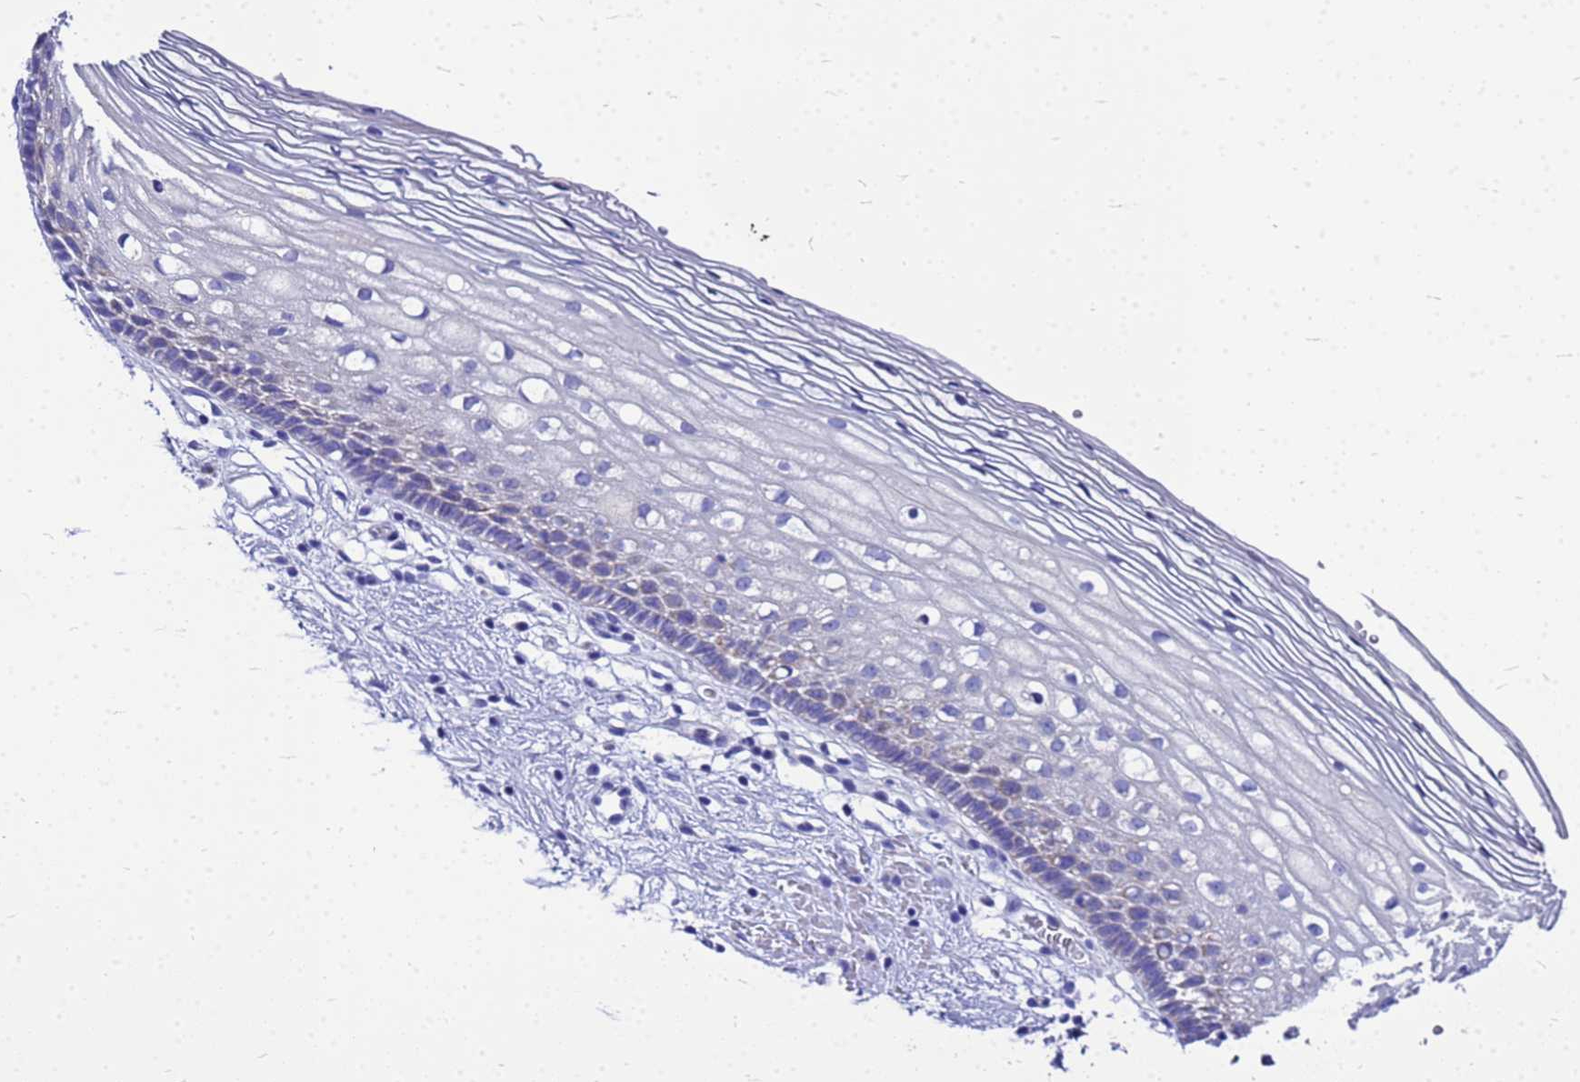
{"staining": {"intensity": "negative", "quantity": "none", "location": "none"}, "tissue": "cervix", "cell_type": "Glandular cells", "image_type": "normal", "snomed": [{"axis": "morphology", "description": "Normal tissue, NOS"}, {"axis": "topography", "description": "Cervix"}], "caption": "Immunohistochemistry histopathology image of benign human cervix stained for a protein (brown), which exhibits no positivity in glandular cells.", "gene": "OR52E2", "patient": {"sex": "female", "age": 27}}